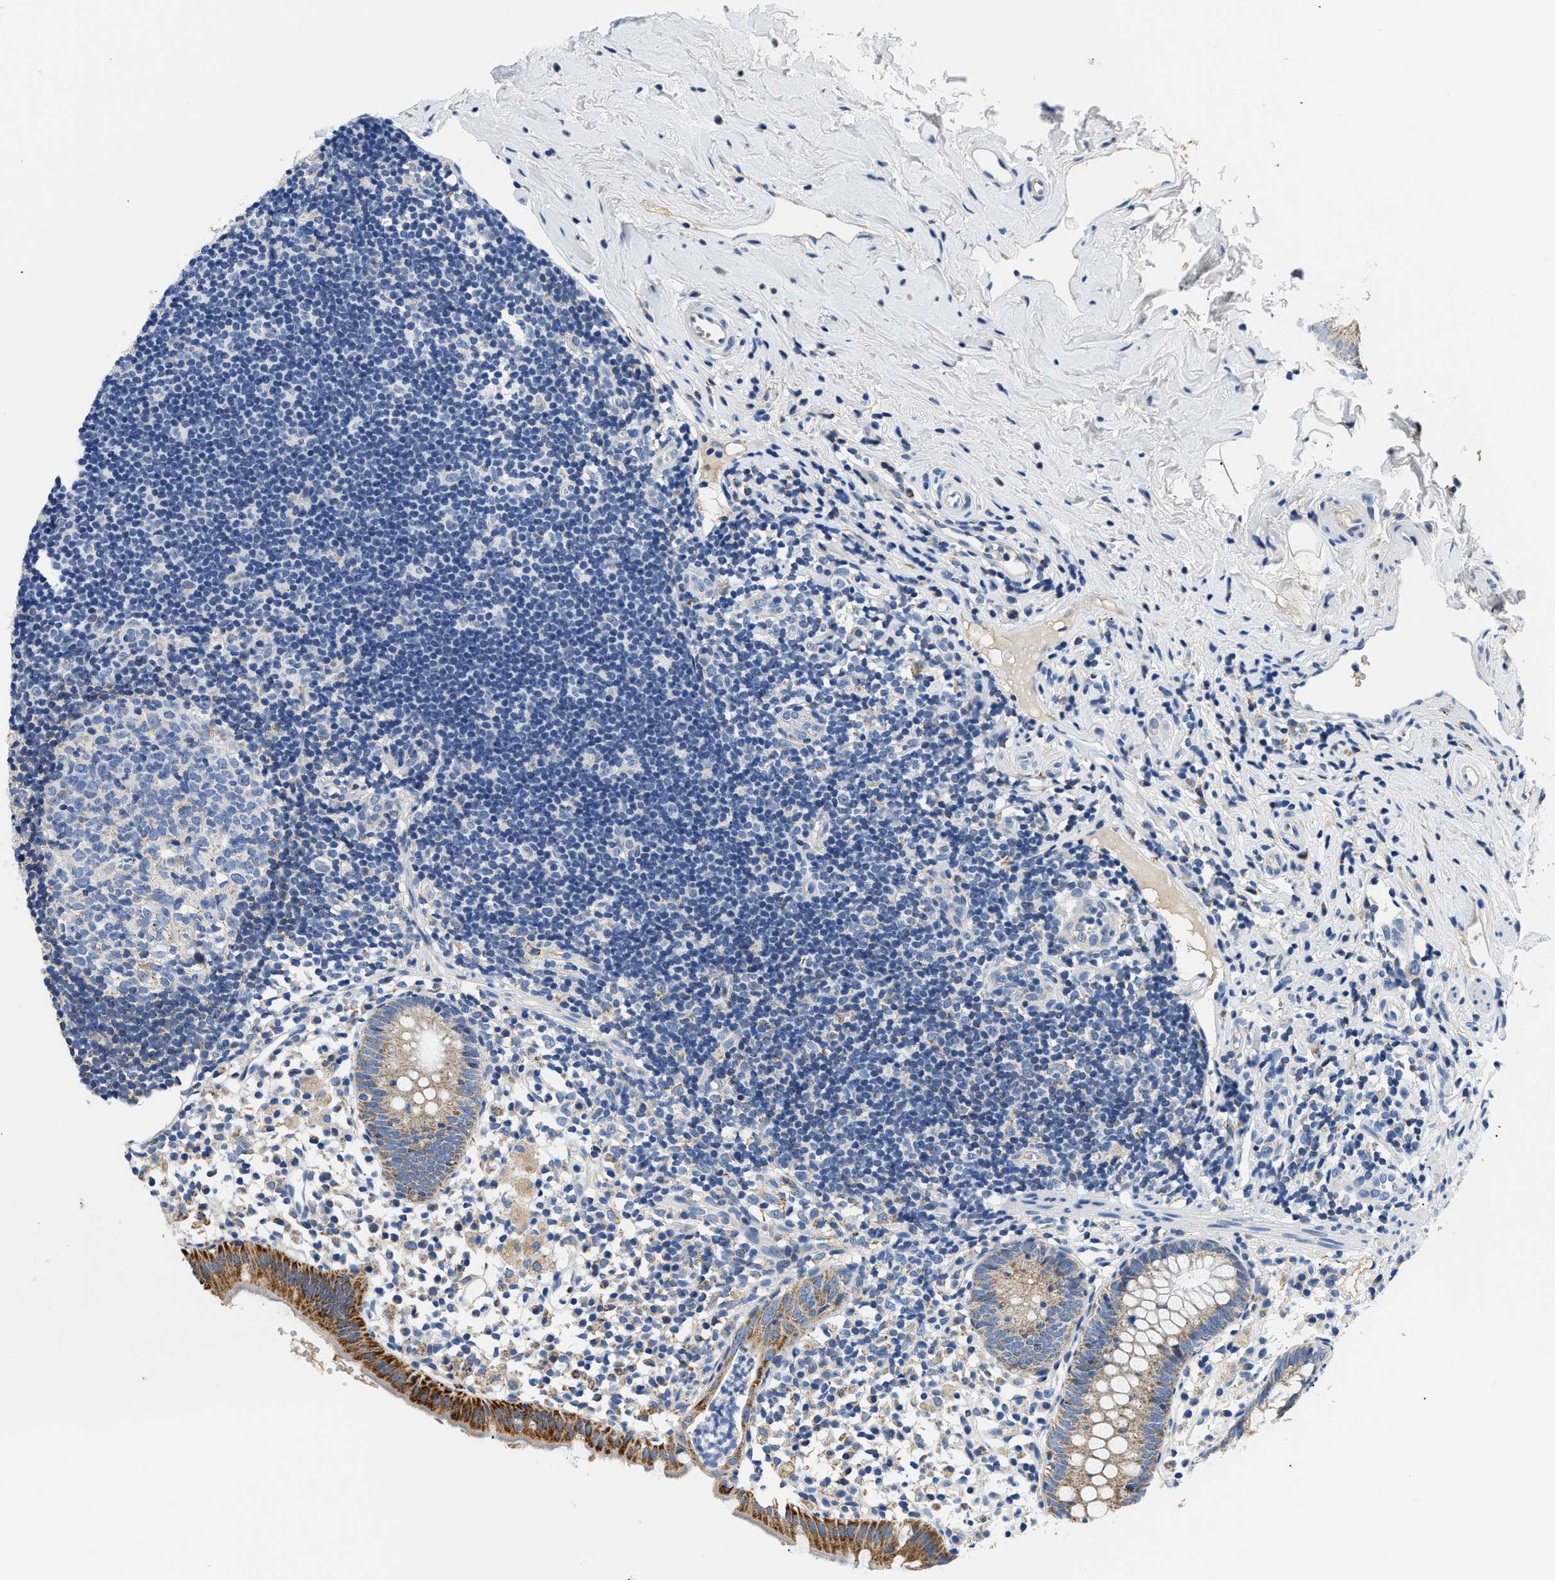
{"staining": {"intensity": "moderate", "quantity": ">75%", "location": "cytoplasmic/membranous"}, "tissue": "appendix", "cell_type": "Glandular cells", "image_type": "normal", "snomed": [{"axis": "morphology", "description": "Normal tissue, NOS"}, {"axis": "topography", "description": "Appendix"}], "caption": "Human appendix stained with a brown dye reveals moderate cytoplasmic/membranous positive expression in approximately >75% of glandular cells.", "gene": "PCK2", "patient": {"sex": "female", "age": 20}}